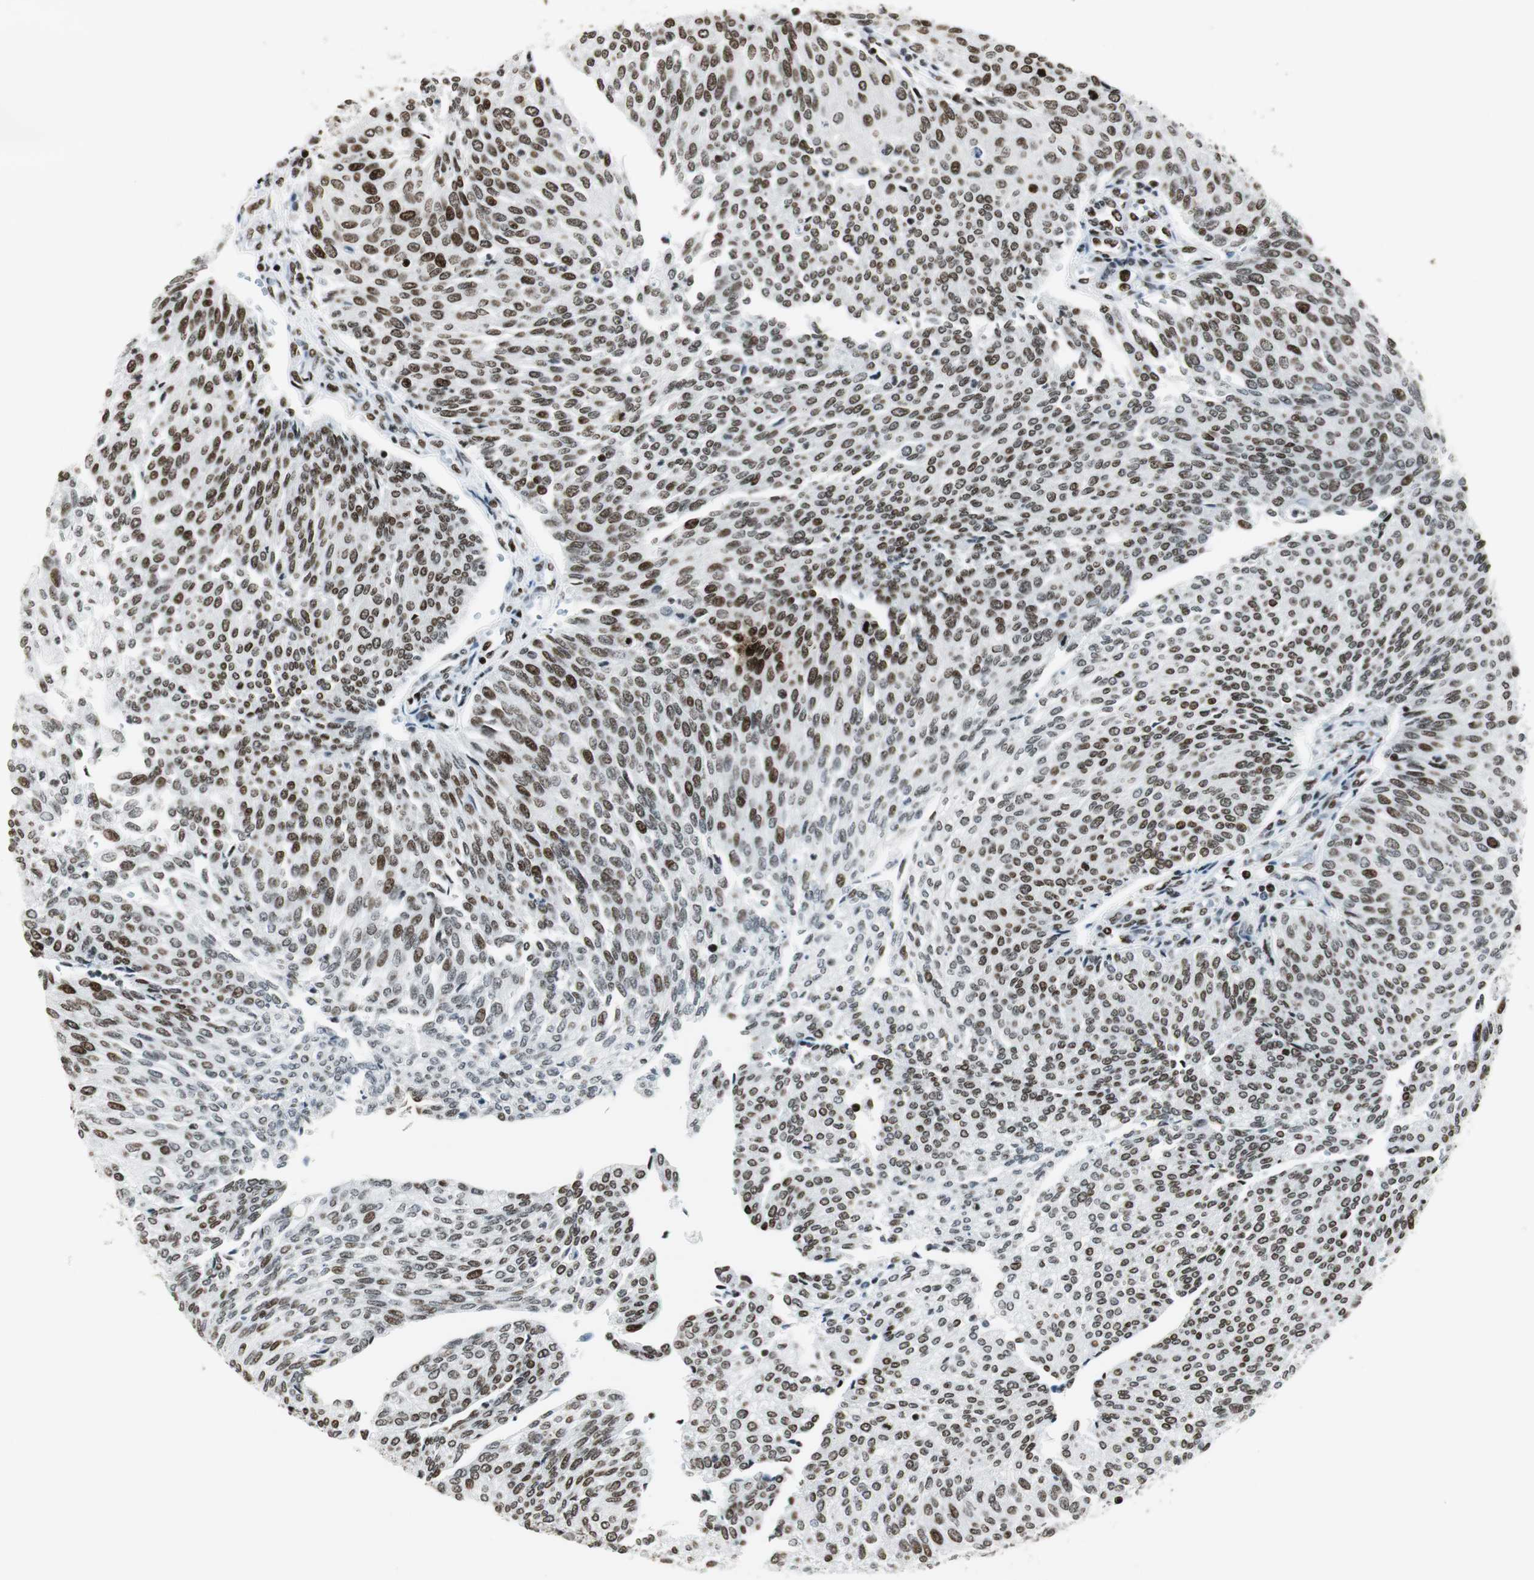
{"staining": {"intensity": "moderate", "quantity": ">75%", "location": "nuclear"}, "tissue": "urothelial cancer", "cell_type": "Tumor cells", "image_type": "cancer", "snomed": [{"axis": "morphology", "description": "Urothelial carcinoma, Low grade"}, {"axis": "topography", "description": "Urinary bladder"}], "caption": "Urothelial cancer stained with a brown dye reveals moderate nuclear positive positivity in approximately >75% of tumor cells.", "gene": "RBBP4", "patient": {"sex": "female", "age": 79}}